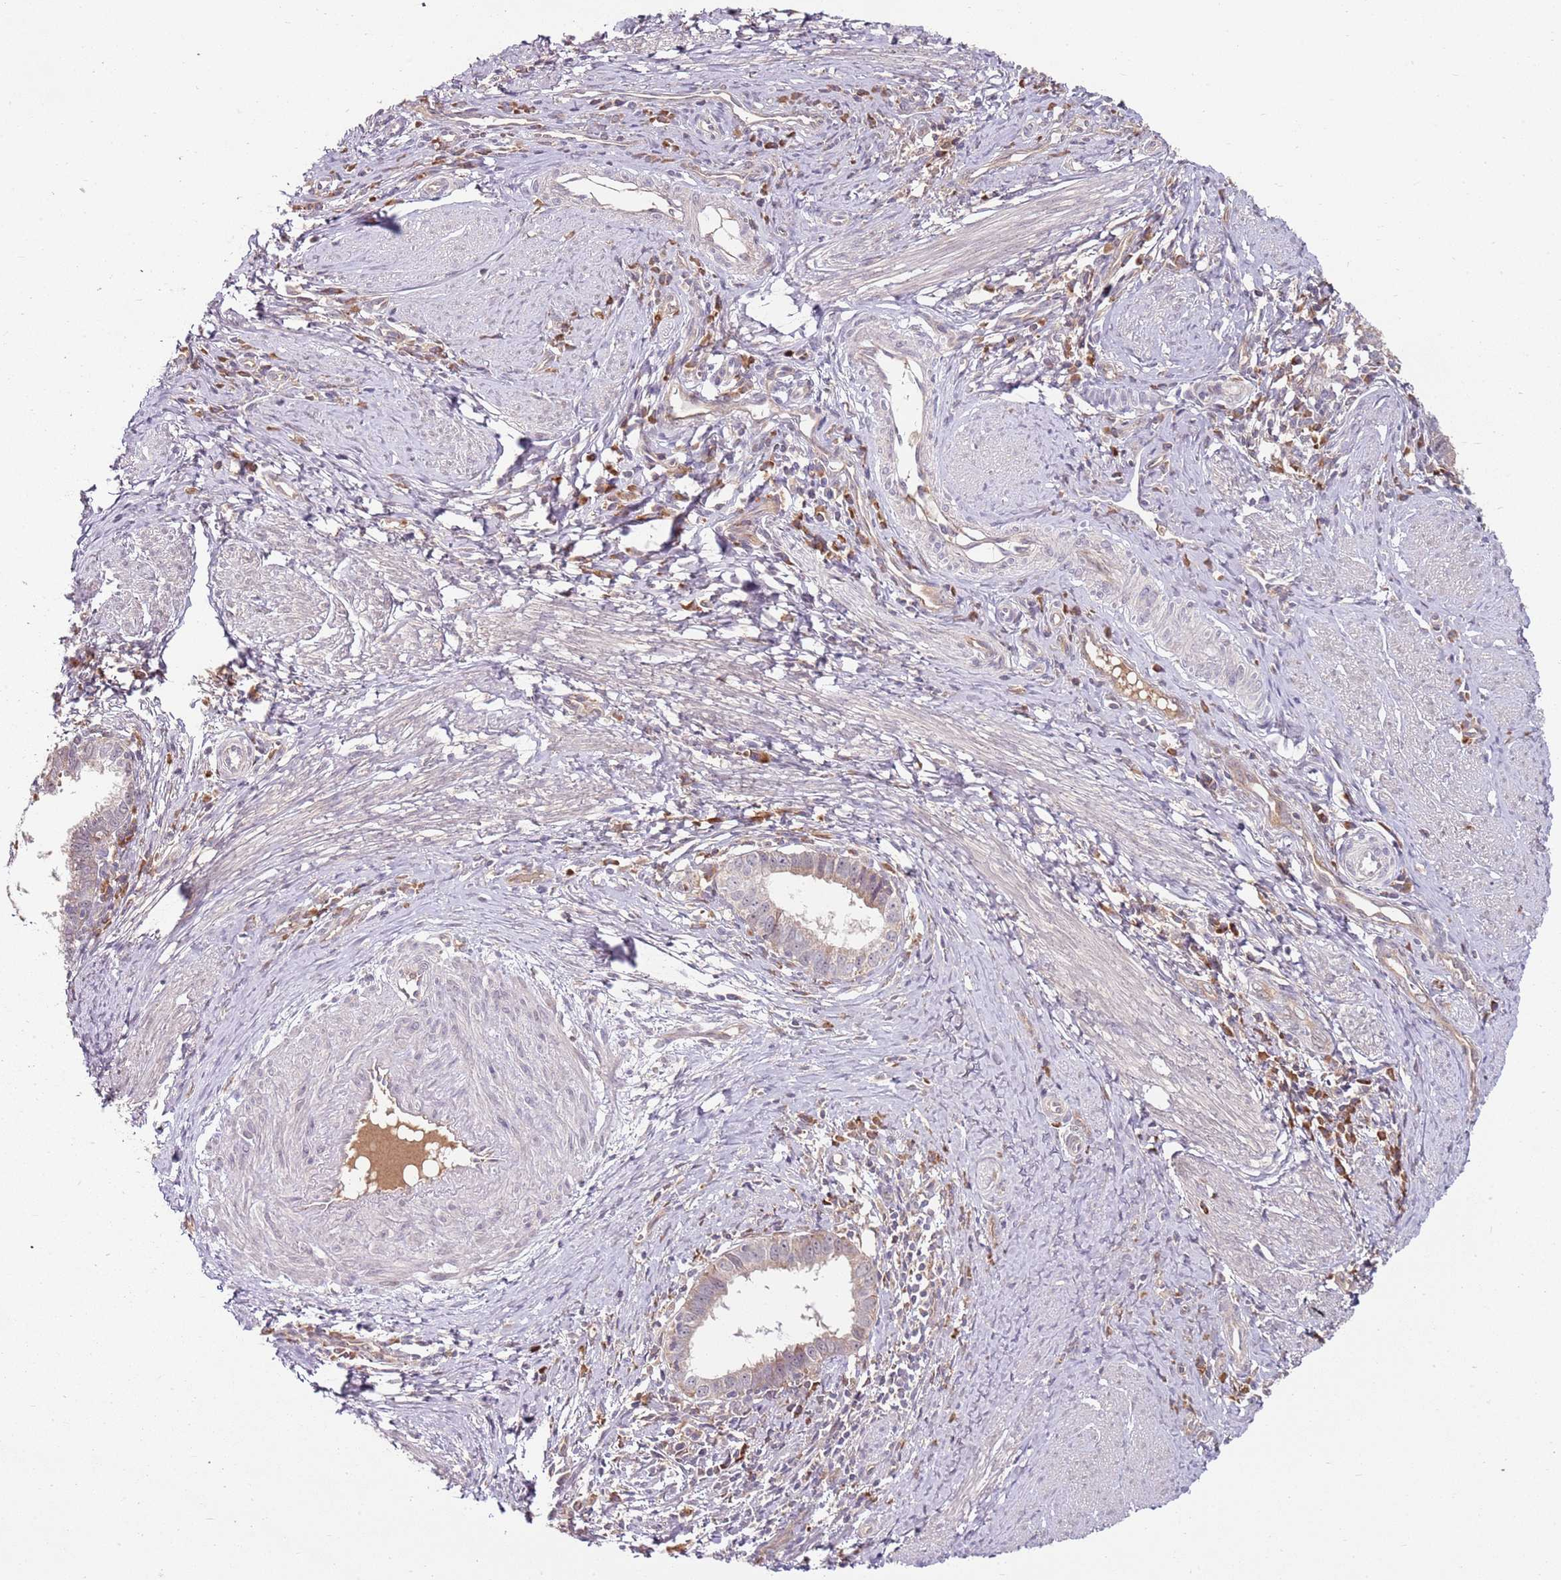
{"staining": {"intensity": "weak", "quantity": "<25%", "location": "cytoplasmic/membranous"}, "tissue": "cervical cancer", "cell_type": "Tumor cells", "image_type": "cancer", "snomed": [{"axis": "morphology", "description": "Adenocarcinoma, NOS"}, {"axis": "topography", "description": "Cervix"}], "caption": "DAB immunohistochemical staining of human adenocarcinoma (cervical) displays no significant expression in tumor cells.", "gene": "FBXL22", "patient": {"sex": "female", "age": 36}}